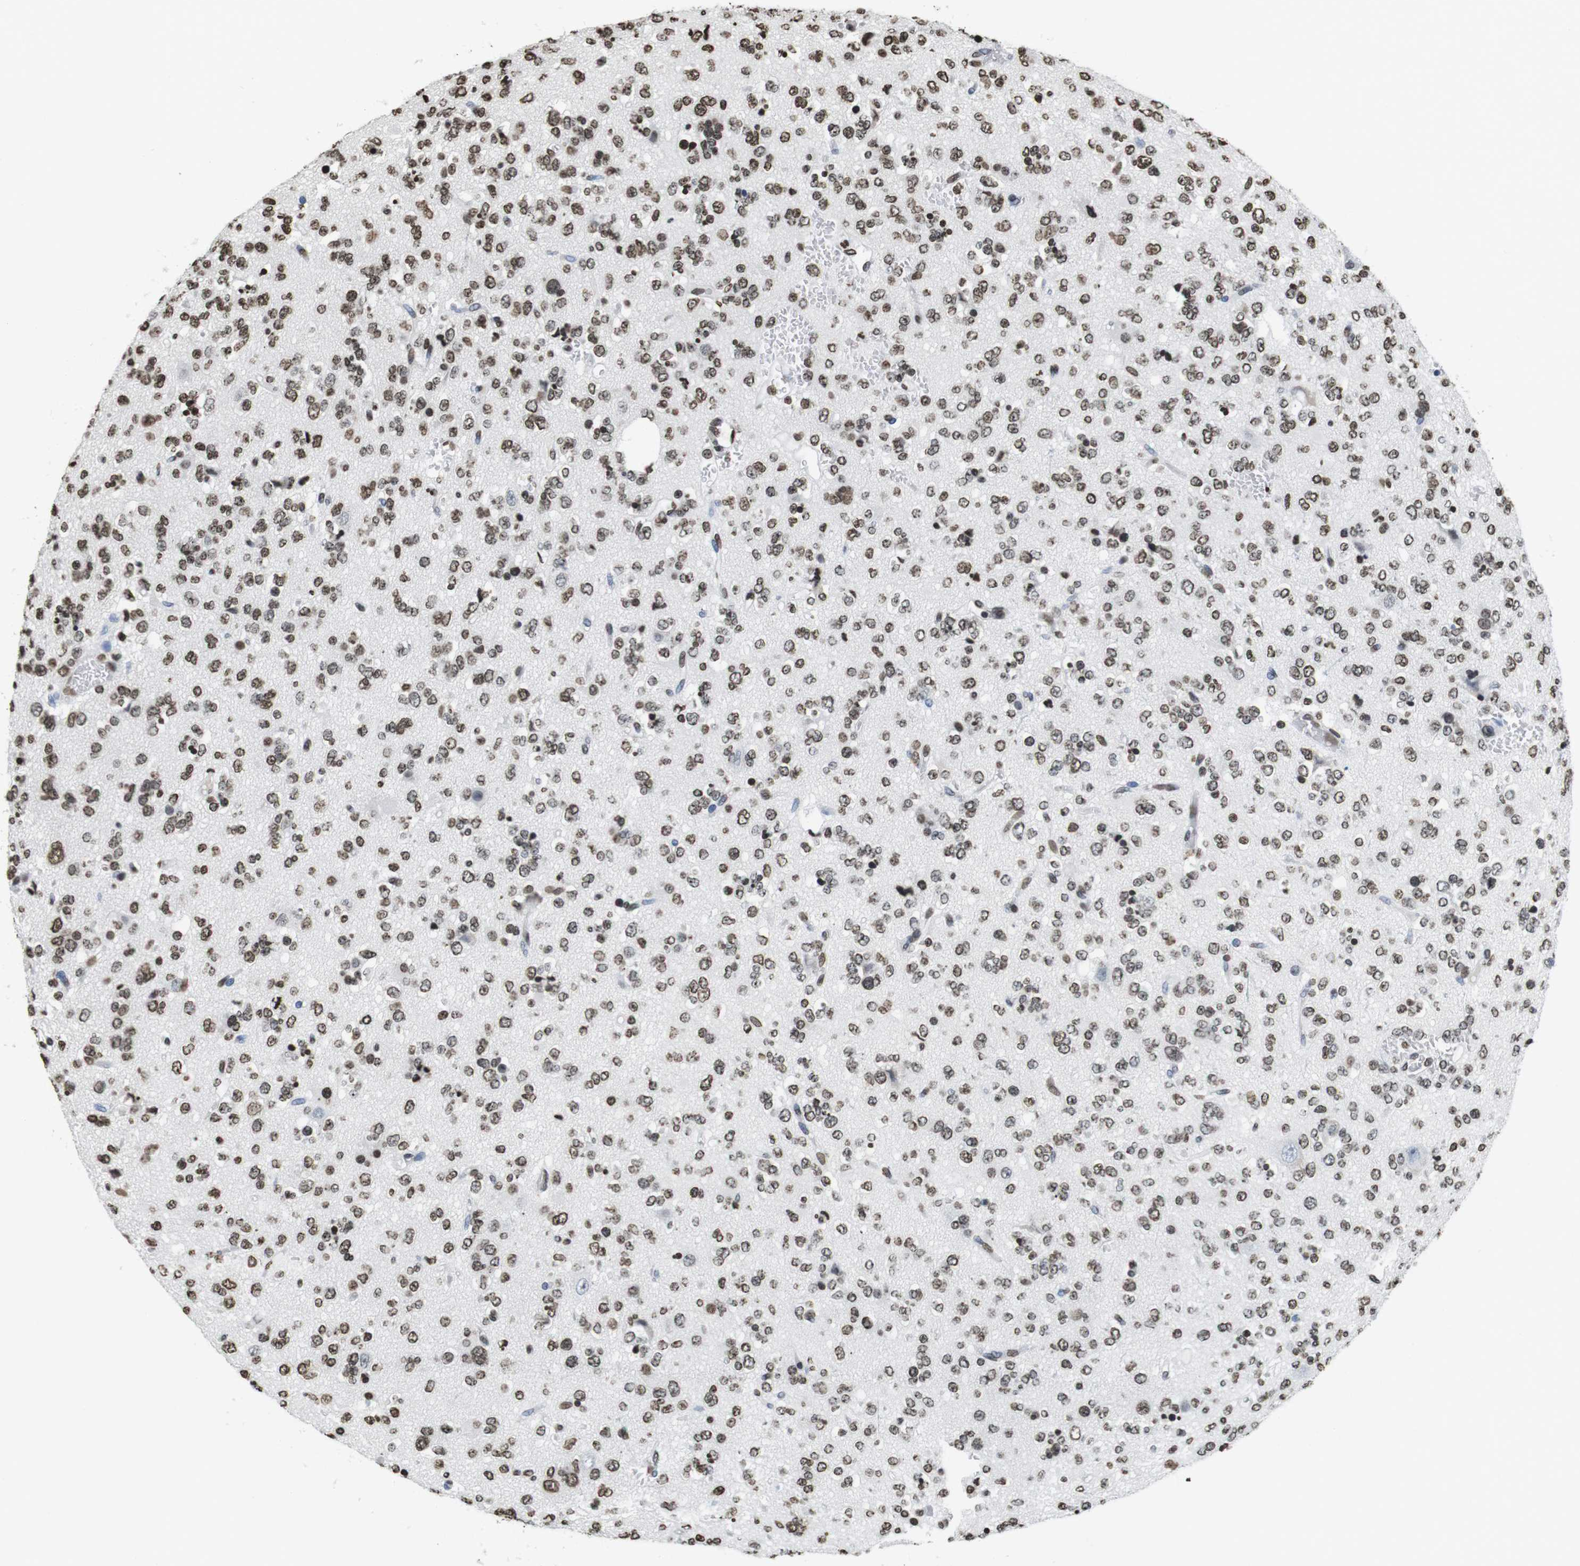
{"staining": {"intensity": "moderate", "quantity": ">75%", "location": "nuclear"}, "tissue": "glioma", "cell_type": "Tumor cells", "image_type": "cancer", "snomed": [{"axis": "morphology", "description": "Glioma, malignant, Low grade"}, {"axis": "topography", "description": "Brain"}], "caption": "An image showing moderate nuclear staining in approximately >75% of tumor cells in malignant glioma (low-grade), as visualized by brown immunohistochemical staining.", "gene": "BSX", "patient": {"sex": "male", "age": 38}}